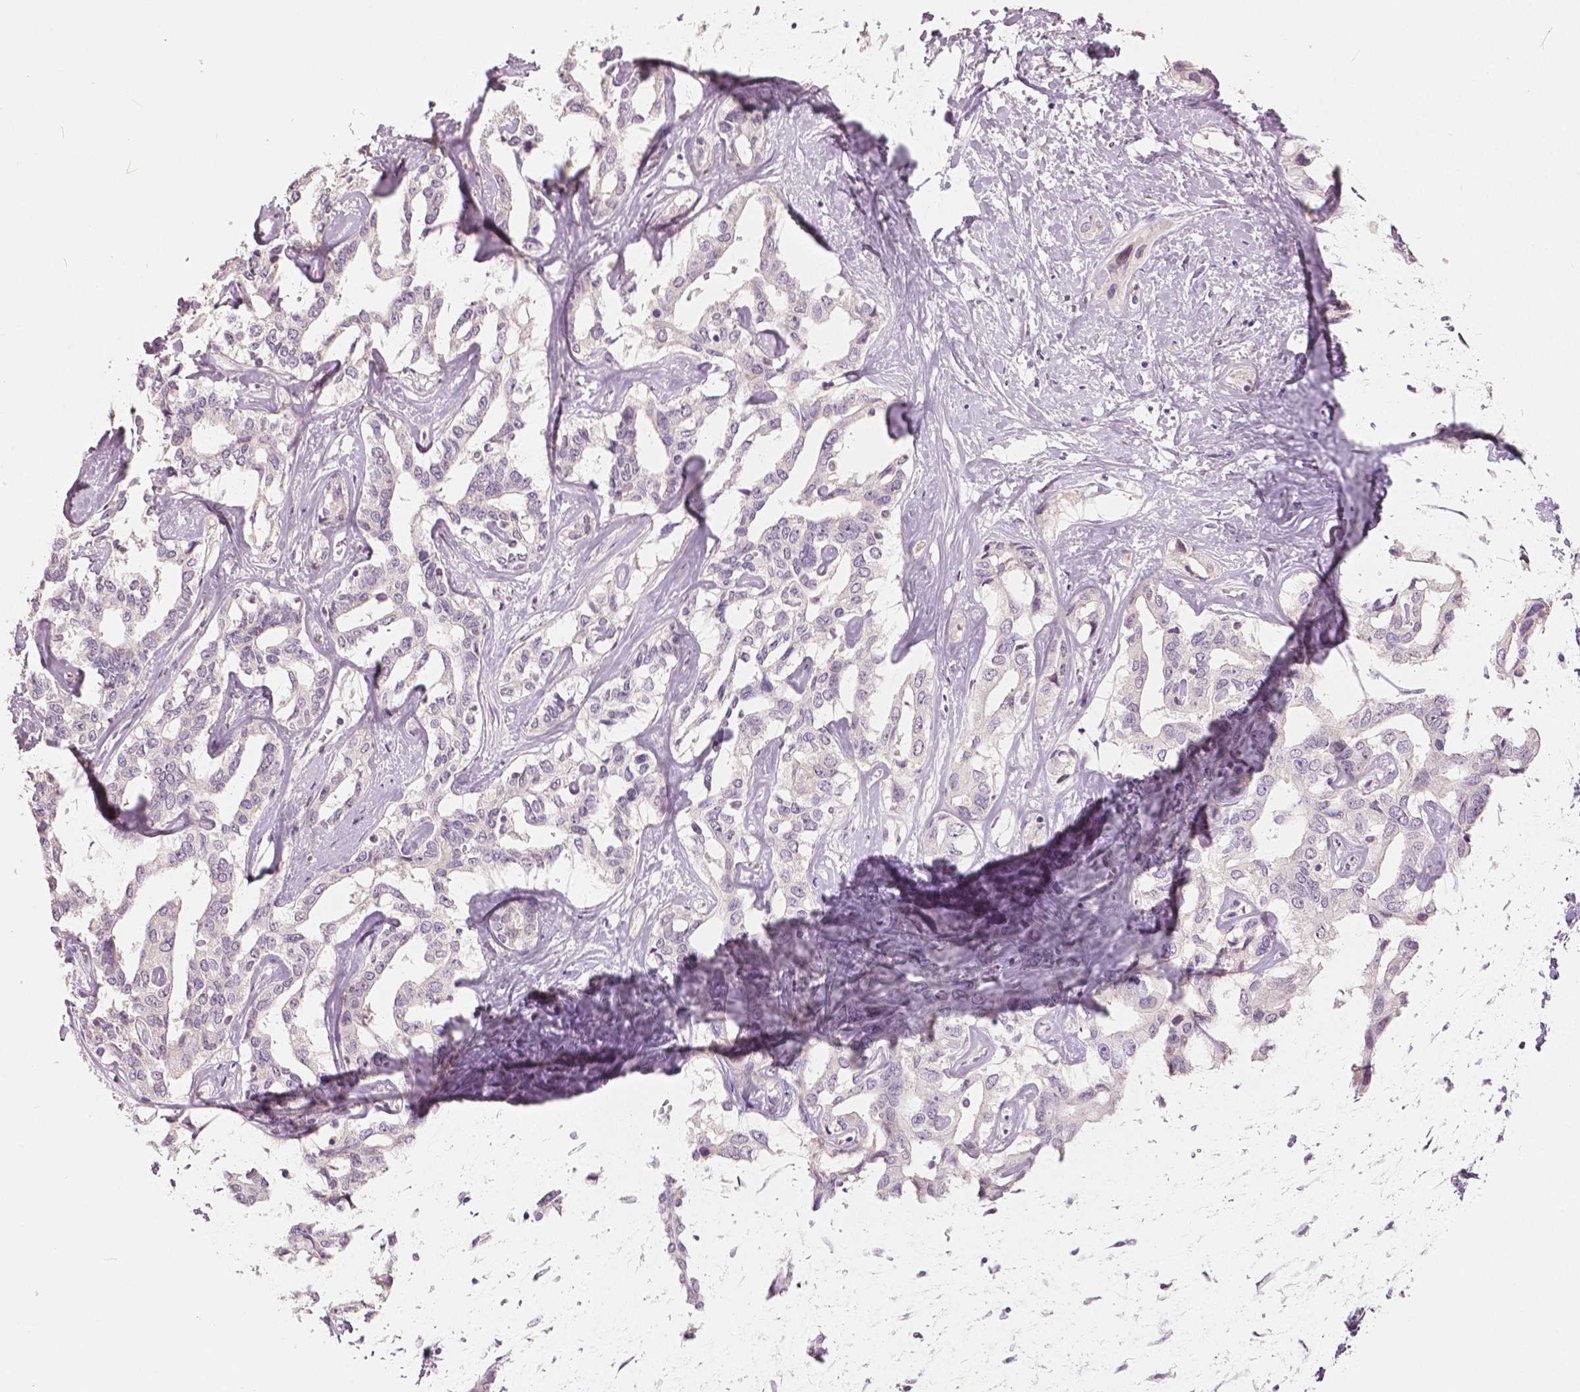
{"staining": {"intensity": "negative", "quantity": "none", "location": "none"}, "tissue": "liver cancer", "cell_type": "Tumor cells", "image_type": "cancer", "snomed": [{"axis": "morphology", "description": "Cholangiocarcinoma"}, {"axis": "topography", "description": "Liver"}], "caption": "This is an IHC photomicrograph of human liver cholangiocarcinoma. There is no staining in tumor cells.", "gene": "NANOG", "patient": {"sex": "male", "age": 59}}